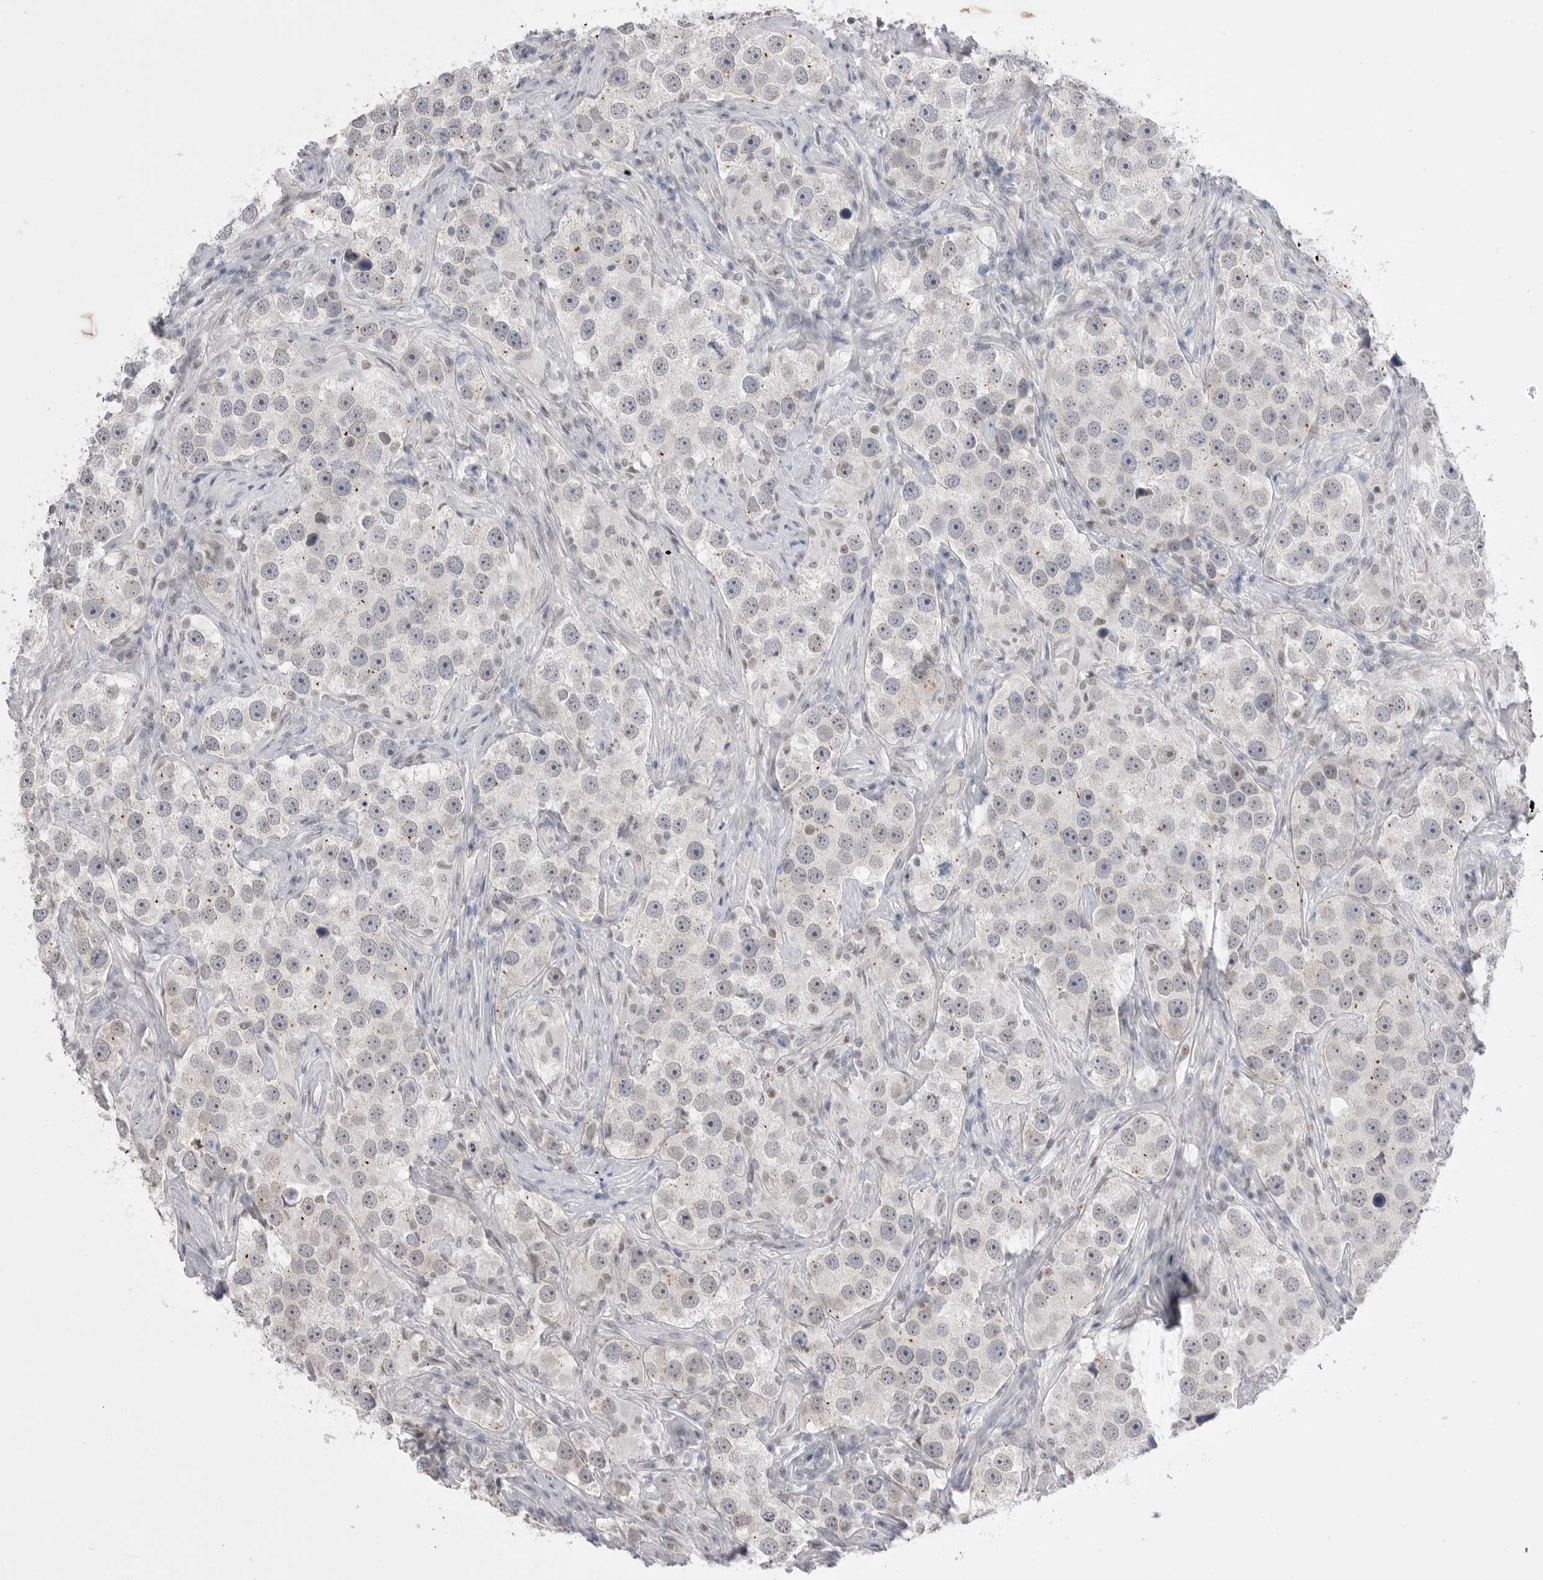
{"staining": {"intensity": "weak", "quantity": "<25%", "location": "nuclear"}, "tissue": "testis cancer", "cell_type": "Tumor cells", "image_type": "cancer", "snomed": [{"axis": "morphology", "description": "Seminoma, NOS"}, {"axis": "topography", "description": "Testis"}], "caption": "An image of seminoma (testis) stained for a protein demonstrates no brown staining in tumor cells. (DAB (3,3'-diaminobenzidine) immunohistochemistry with hematoxylin counter stain).", "gene": "ZBTB7B", "patient": {"sex": "male", "age": 49}}